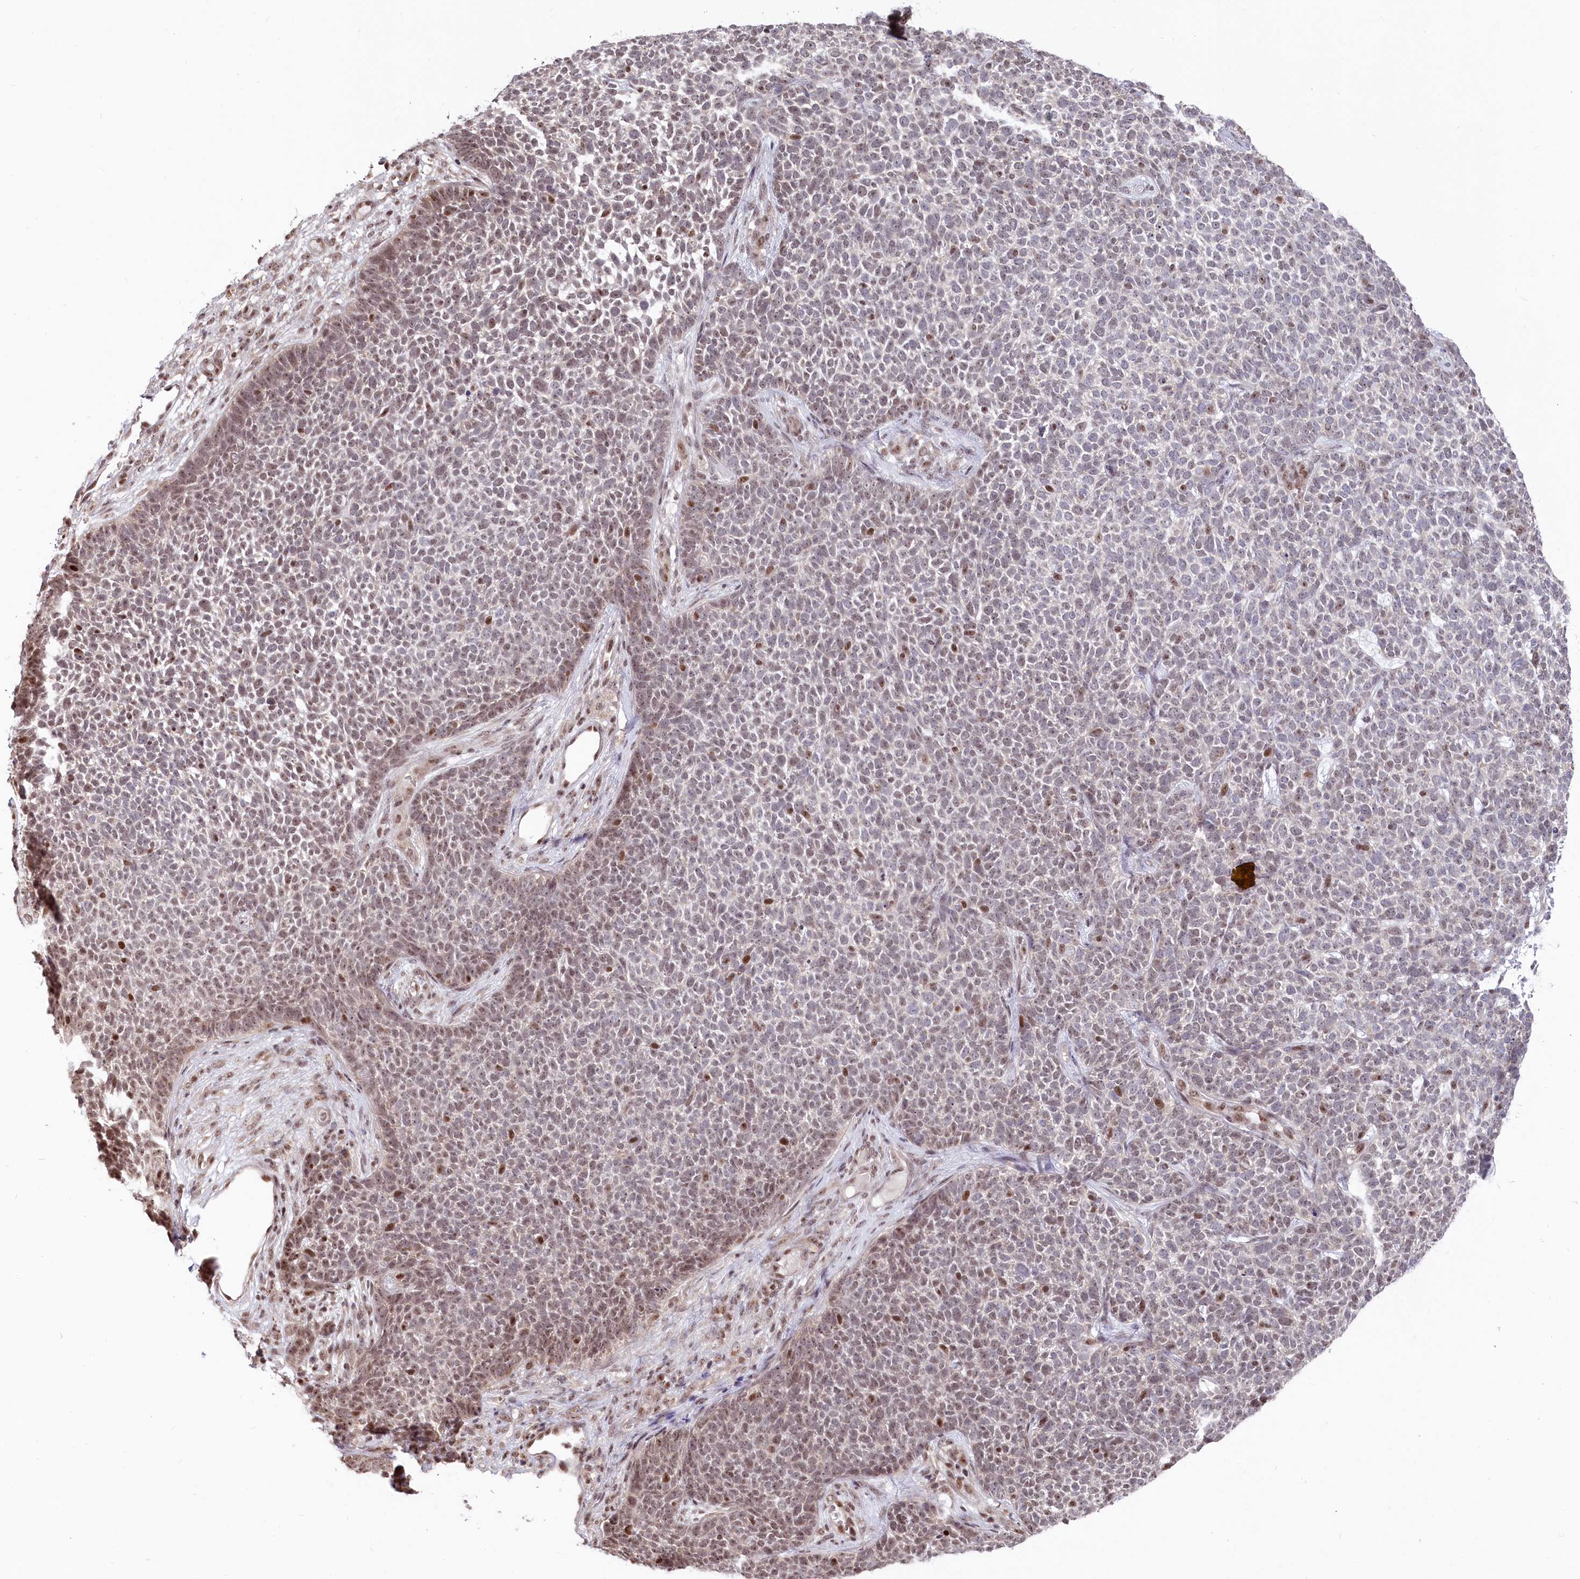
{"staining": {"intensity": "weak", "quantity": "<25%", "location": "nuclear"}, "tissue": "skin cancer", "cell_type": "Tumor cells", "image_type": "cancer", "snomed": [{"axis": "morphology", "description": "Basal cell carcinoma"}, {"axis": "topography", "description": "Skin"}], "caption": "A high-resolution histopathology image shows immunohistochemistry staining of skin basal cell carcinoma, which demonstrates no significant expression in tumor cells. The staining is performed using DAB brown chromogen with nuclei counter-stained in using hematoxylin.", "gene": "CGGBP1", "patient": {"sex": "female", "age": 84}}